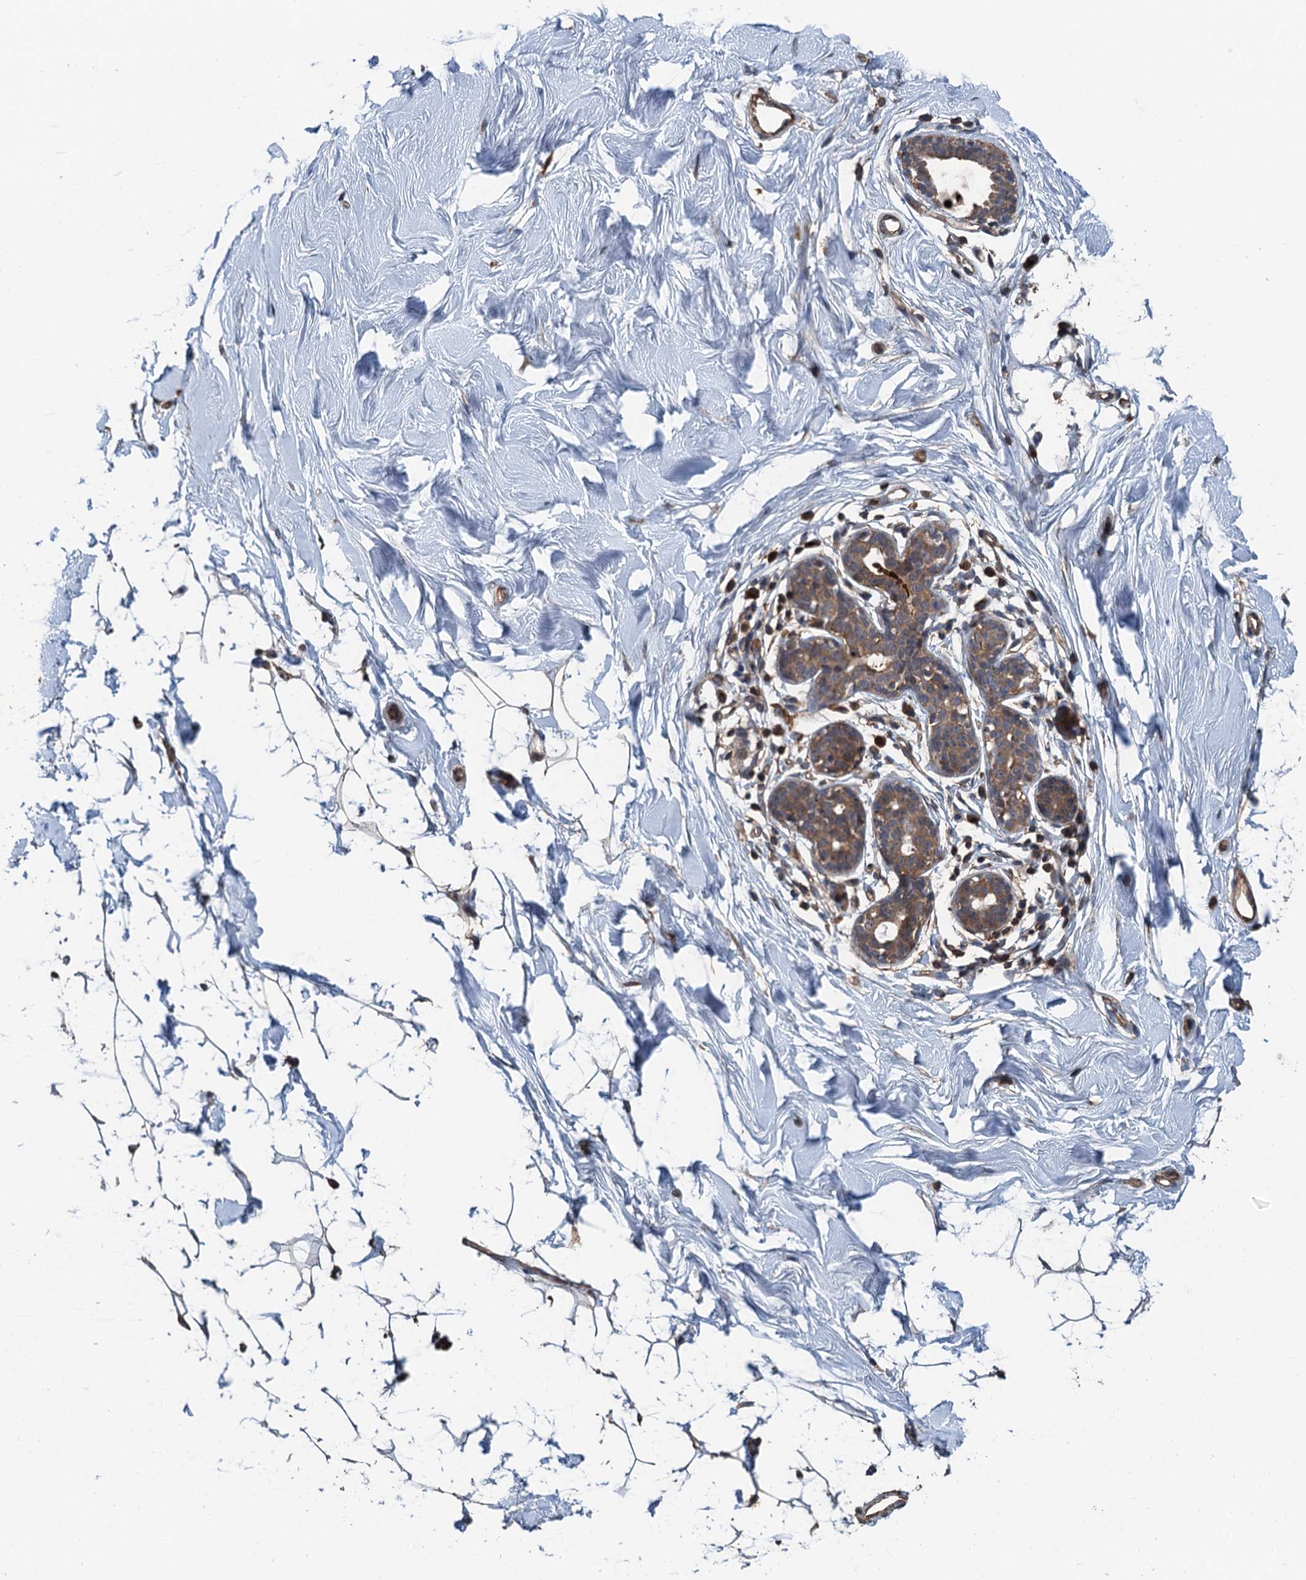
{"staining": {"intensity": "negative", "quantity": "none", "location": "none"}, "tissue": "breast", "cell_type": "Adipocytes", "image_type": "normal", "snomed": [{"axis": "morphology", "description": "Normal tissue, NOS"}, {"axis": "topography", "description": "Breast"}], "caption": "High magnification brightfield microscopy of benign breast stained with DAB (brown) and counterstained with hematoxylin (blue): adipocytes show no significant positivity. (DAB (3,3'-diaminobenzidine) immunohistochemistry, high magnification).", "gene": "BORCS5", "patient": {"sex": "female", "age": 26}}